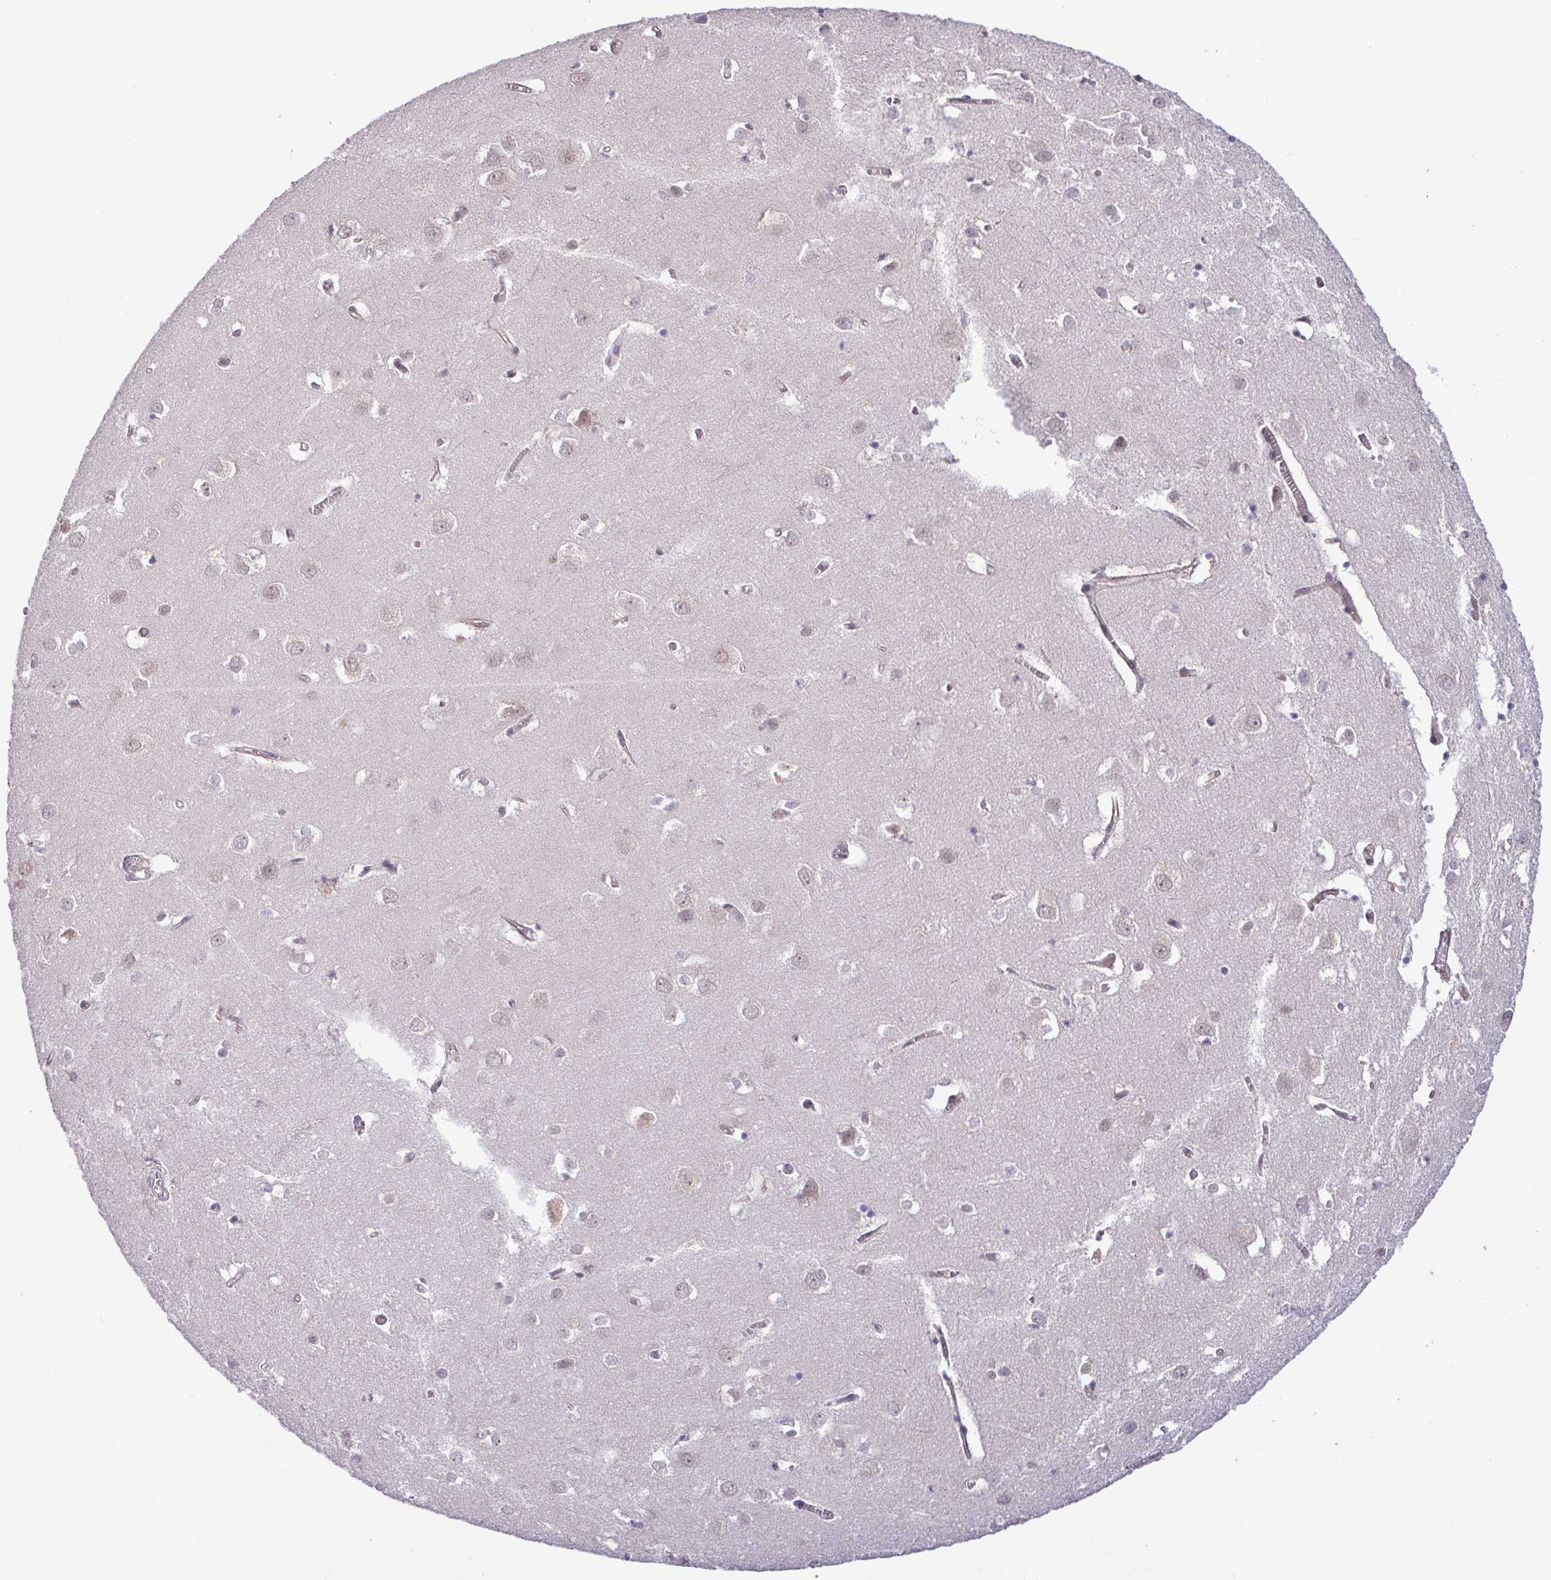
{"staining": {"intensity": "negative", "quantity": "none", "location": "none"}, "tissue": "cerebral cortex", "cell_type": "Endothelial cells", "image_type": "normal", "snomed": [{"axis": "morphology", "description": "Normal tissue, NOS"}, {"axis": "topography", "description": "Cerebral cortex"}], "caption": "This is an IHC histopathology image of unremarkable cerebral cortex. There is no expression in endothelial cells.", "gene": "RIPPLY1", "patient": {"sex": "male", "age": 70}}